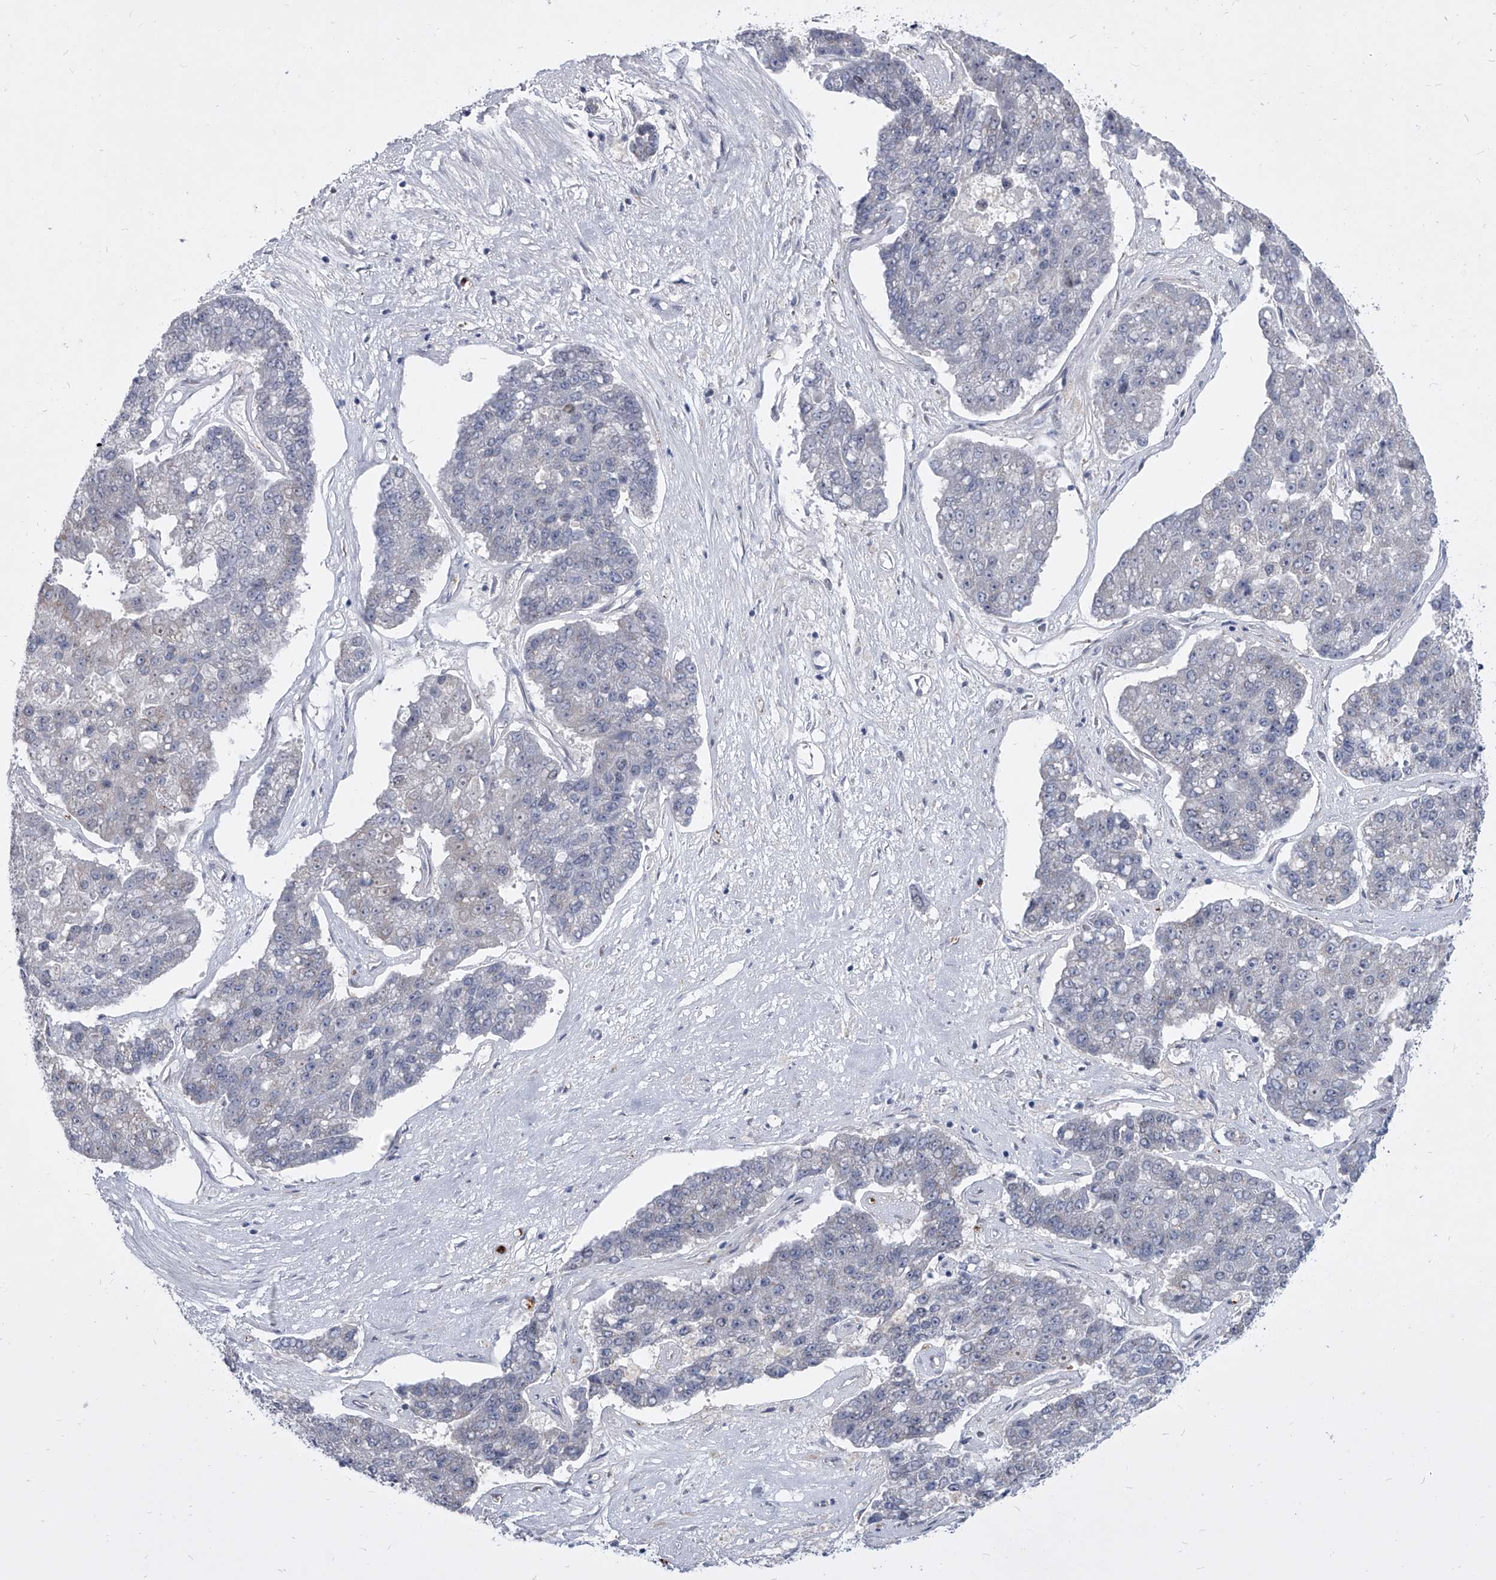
{"staining": {"intensity": "negative", "quantity": "none", "location": "none"}, "tissue": "pancreatic cancer", "cell_type": "Tumor cells", "image_type": "cancer", "snomed": [{"axis": "morphology", "description": "Adenocarcinoma, NOS"}, {"axis": "topography", "description": "Pancreas"}], "caption": "High magnification brightfield microscopy of pancreatic cancer stained with DAB (brown) and counterstained with hematoxylin (blue): tumor cells show no significant staining.", "gene": "EVA1C", "patient": {"sex": "male", "age": 50}}